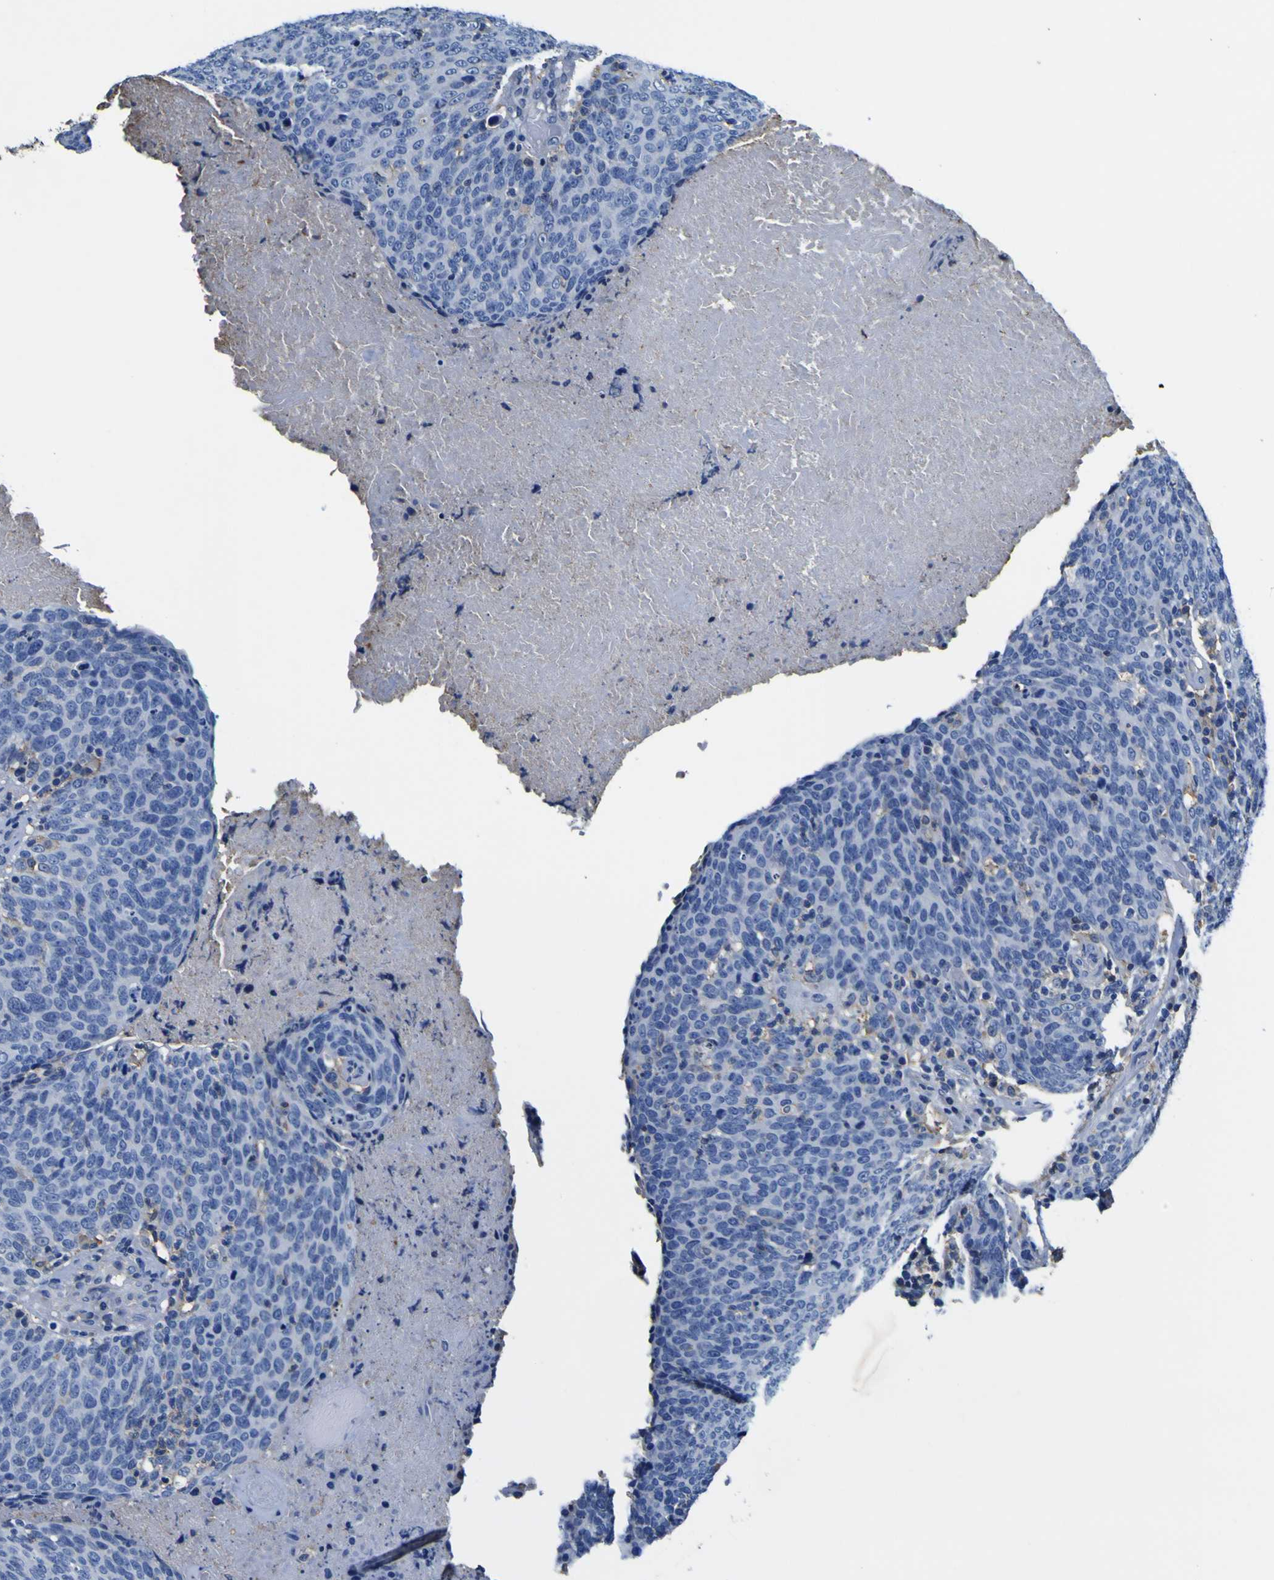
{"staining": {"intensity": "moderate", "quantity": "<25%", "location": "cytoplasmic/membranous"}, "tissue": "head and neck cancer", "cell_type": "Tumor cells", "image_type": "cancer", "snomed": [{"axis": "morphology", "description": "Squamous cell carcinoma, NOS"}, {"axis": "morphology", "description": "Squamous cell carcinoma, metastatic, NOS"}, {"axis": "topography", "description": "Lymph node"}, {"axis": "topography", "description": "Head-Neck"}], "caption": "Immunohistochemical staining of human squamous cell carcinoma (head and neck) displays low levels of moderate cytoplasmic/membranous expression in about <25% of tumor cells. (Brightfield microscopy of DAB IHC at high magnification).", "gene": "PXDN", "patient": {"sex": "male", "age": 62}}